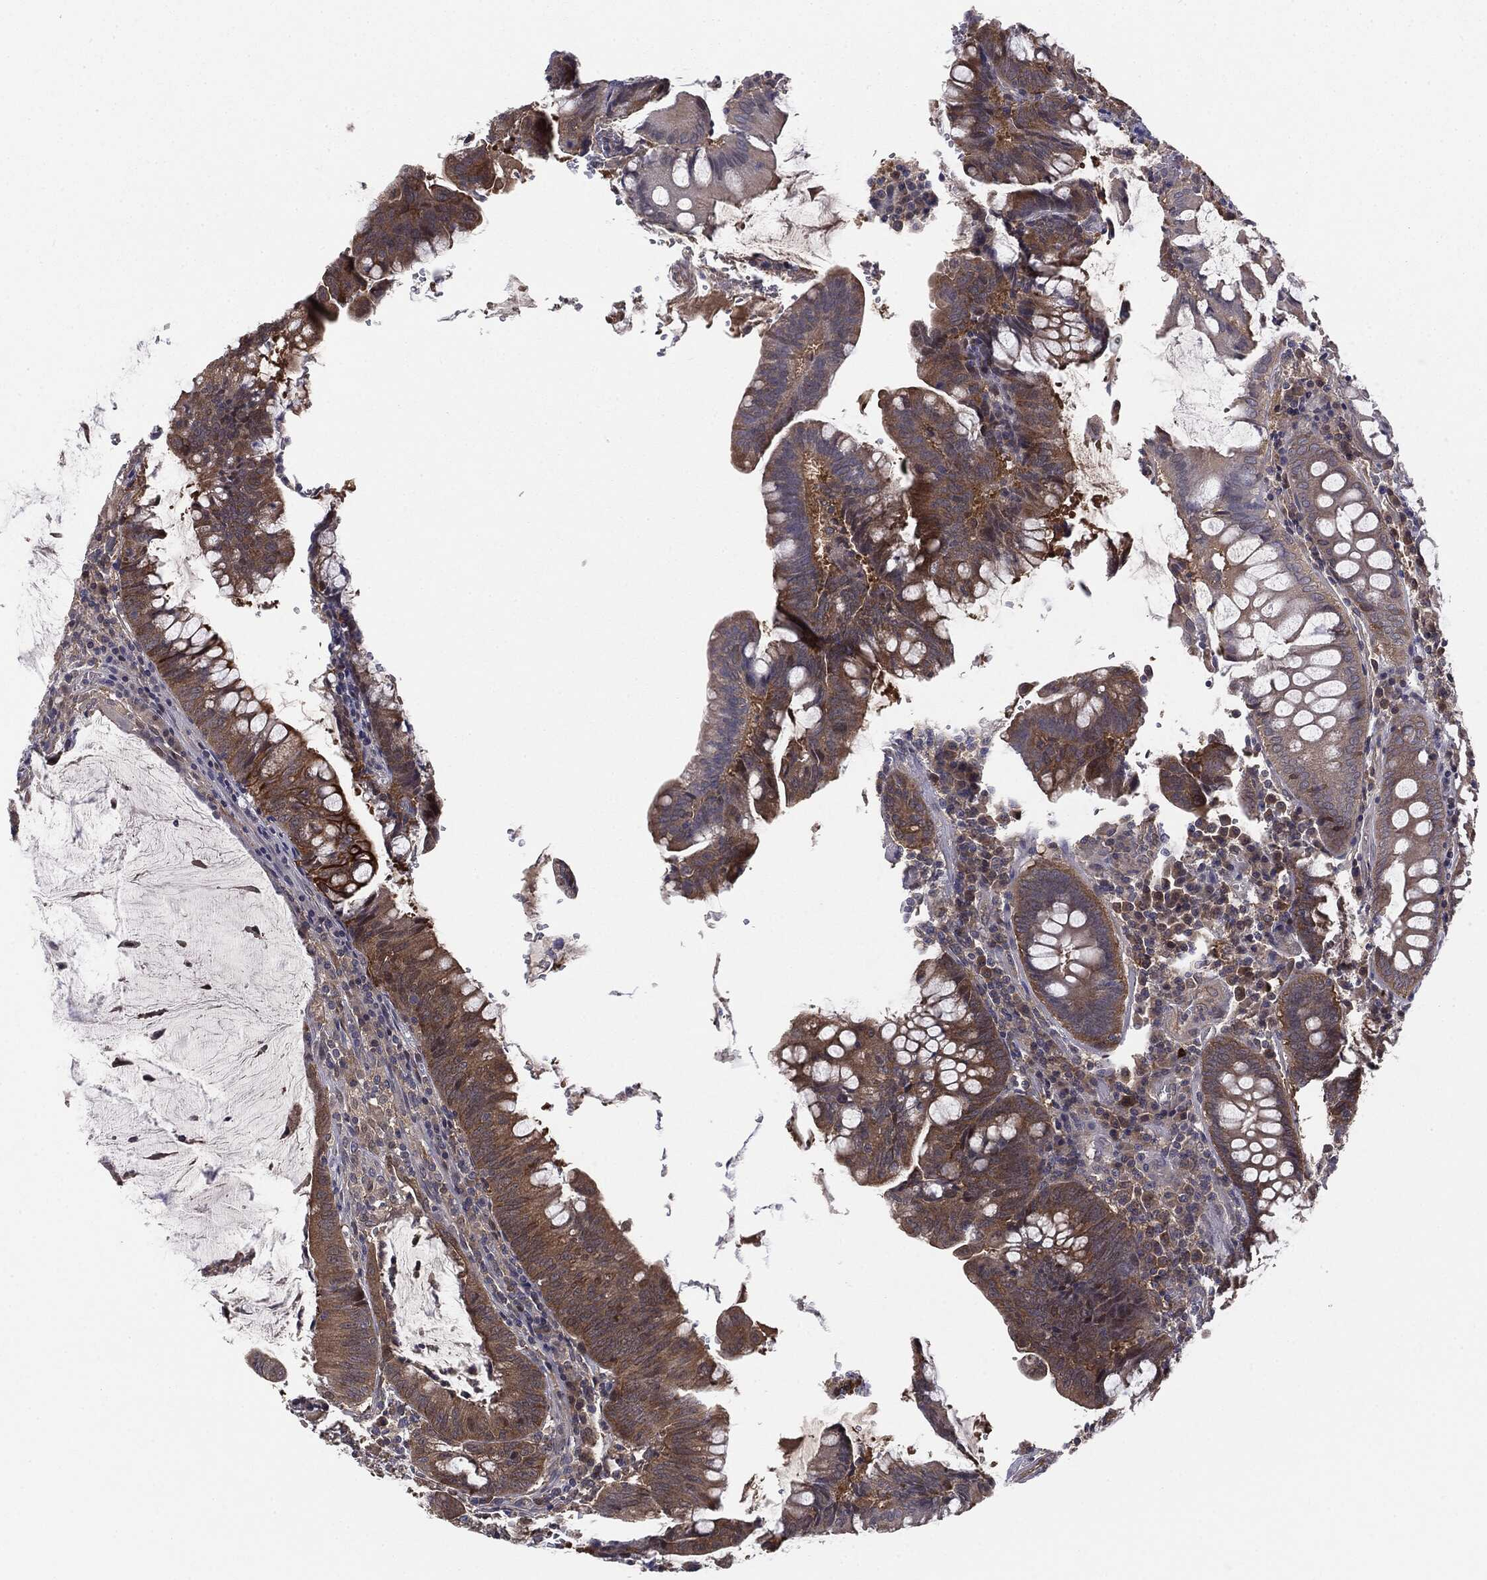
{"staining": {"intensity": "moderate", "quantity": ">75%", "location": "cytoplasmic/membranous"}, "tissue": "colorectal cancer", "cell_type": "Tumor cells", "image_type": "cancer", "snomed": [{"axis": "morphology", "description": "Adenocarcinoma, NOS"}, {"axis": "topography", "description": "Colon"}], "caption": "Protein expression analysis of human colorectal cancer (adenocarcinoma) reveals moderate cytoplasmic/membranous expression in approximately >75% of tumor cells.", "gene": "KRT7", "patient": {"sex": "male", "age": 62}}